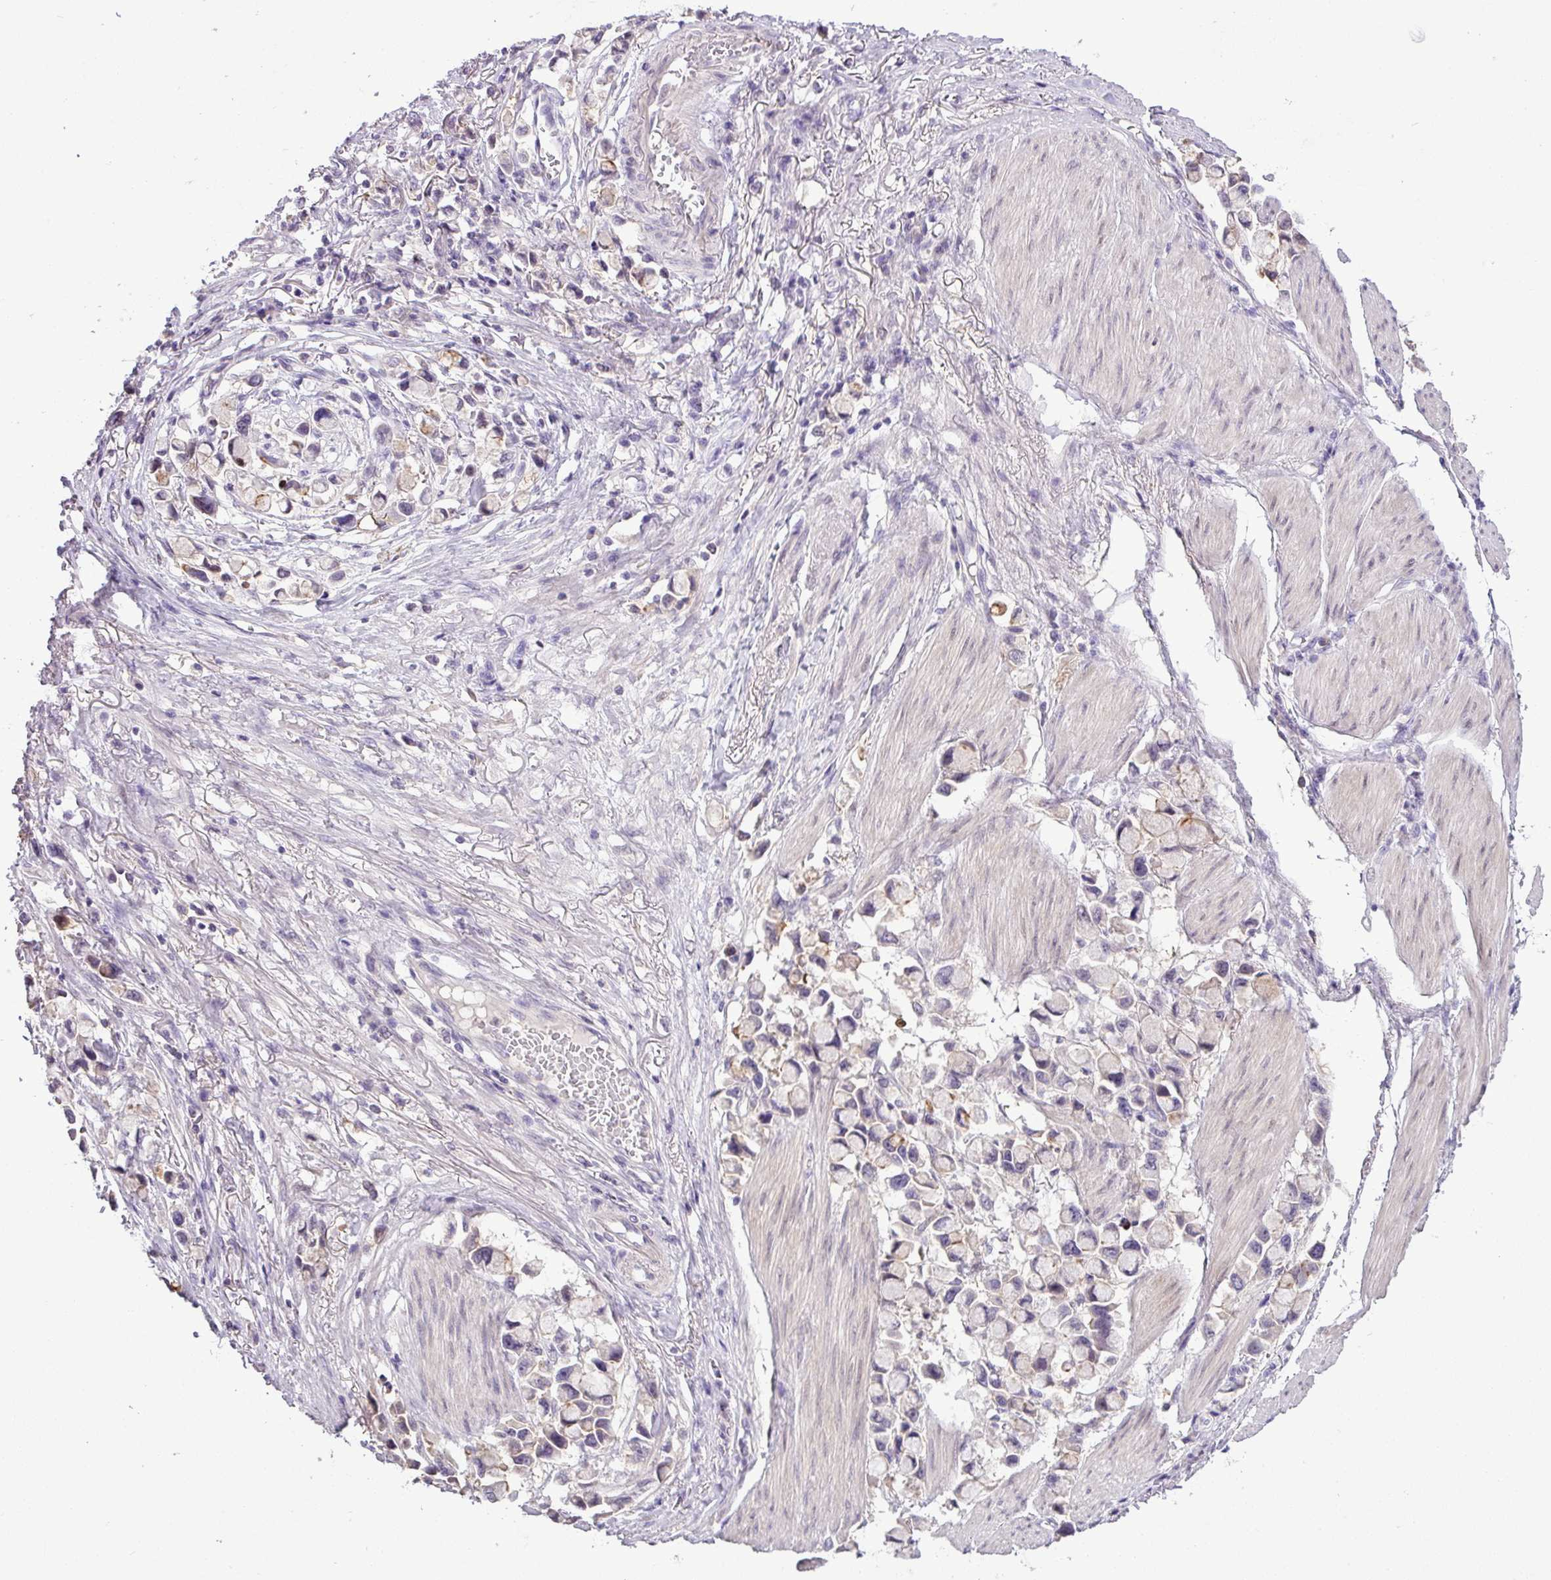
{"staining": {"intensity": "moderate", "quantity": "<25%", "location": "cytoplasmic/membranous"}, "tissue": "stomach cancer", "cell_type": "Tumor cells", "image_type": "cancer", "snomed": [{"axis": "morphology", "description": "Adenocarcinoma, NOS"}, {"axis": "topography", "description": "Stomach"}], "caption": "Protein analysis of stomach adenocarcinoma tissue exhibits moderate cytoplasmic/membranous positivity in about <25% of tumor cells. Immunohistochemistry (ihc) stains the protein in brown and the nuclei are stained blue.", "gene": "PNLDC1", "patient": {"sex": "female", "age": 81}}